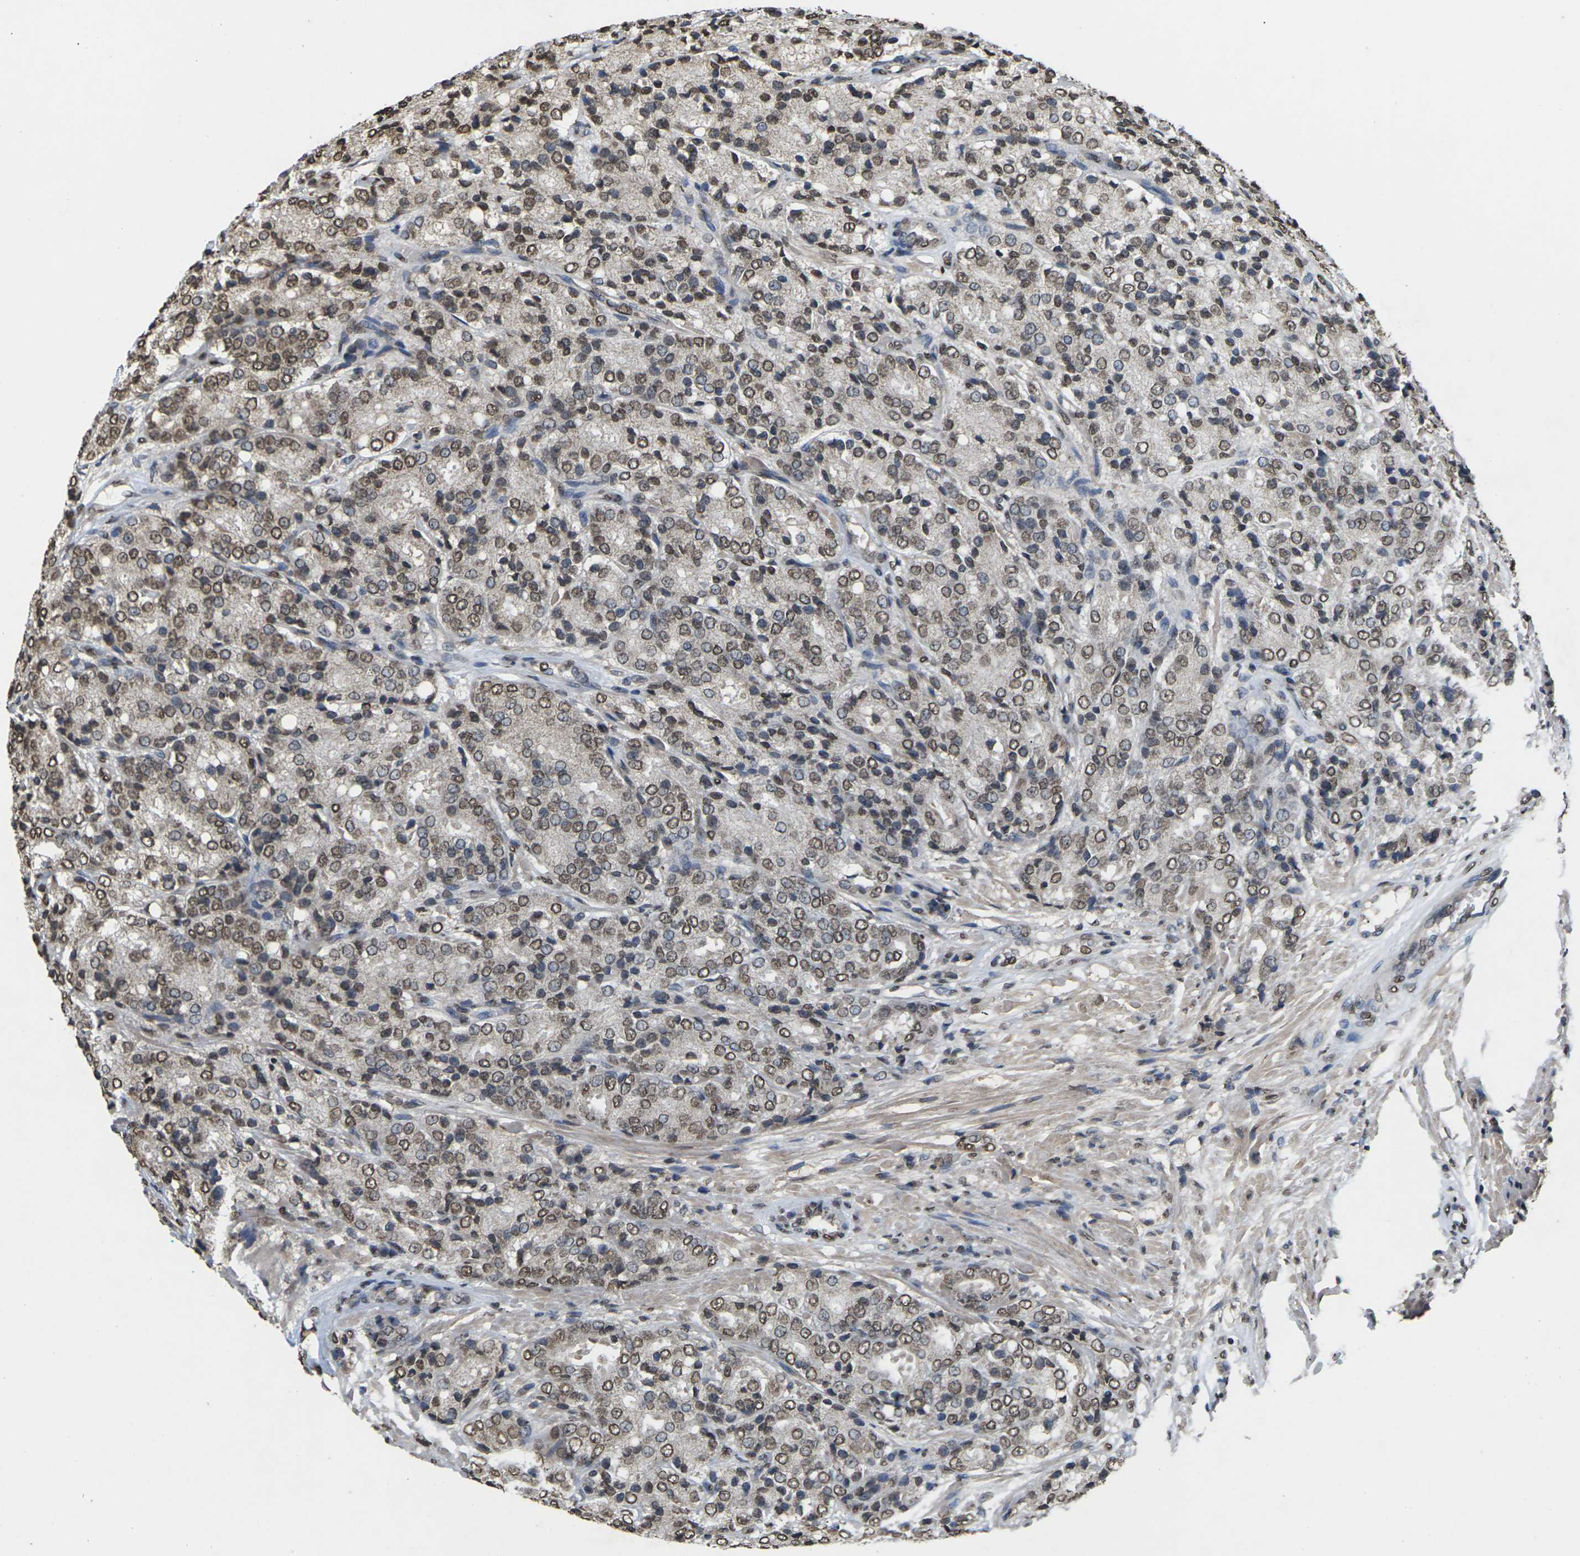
{"staining": {"intensity": "moderate", "quantity": ">75%", "location": "nuclear"}, "tissue": "prostate cancer", "cell_type": "Tumor cells", "image_type": "cancer", "snomed": [{"axis": "morphology", "description": "Adenocarcinoma, High grade"}, {"axis": "topography", "description": "Prostate"}], "caption": "Human prostate cancer stained for a protein (brown) reveals moderate nuclear positive positivity in about >75% of tumor cells.", "gene": "EMSY", "patient": {"sex": "male", "age": 65}}